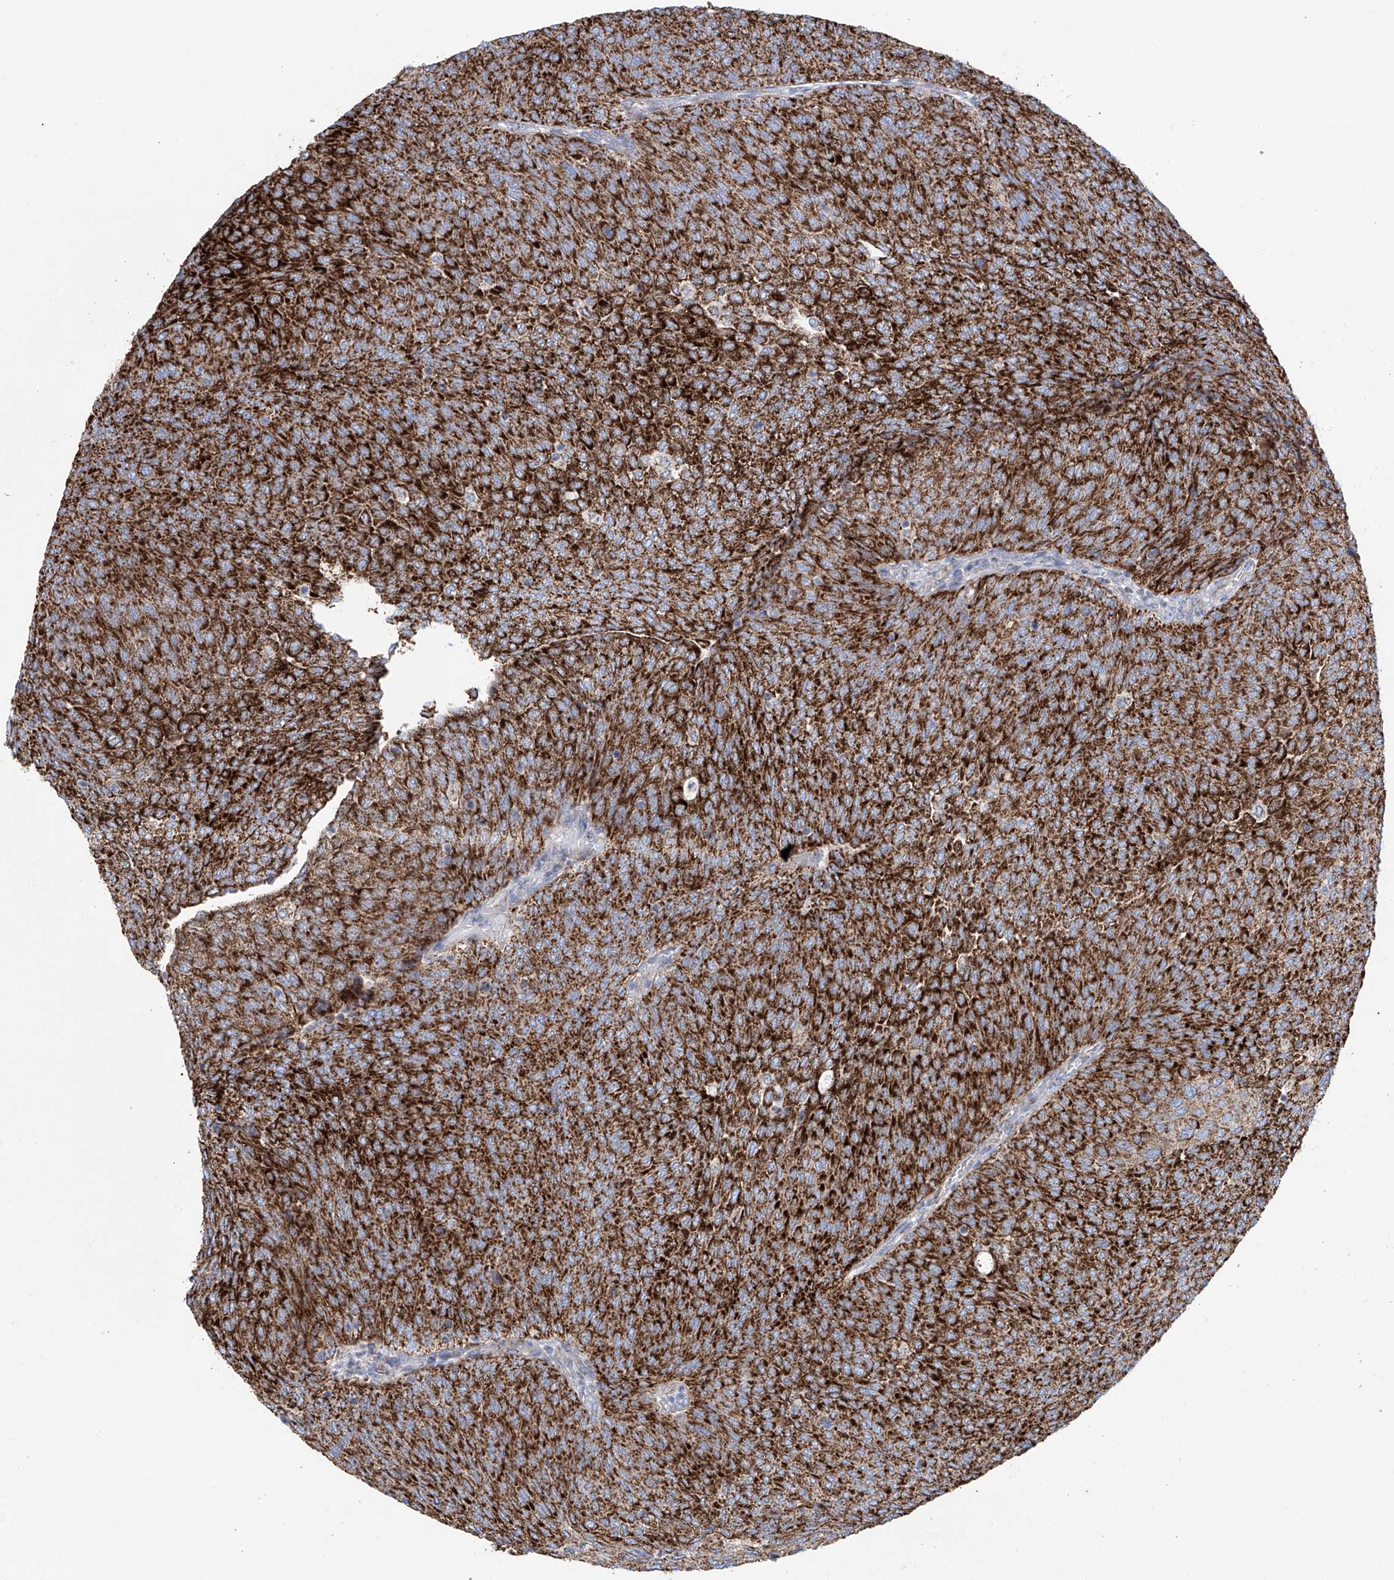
{"staining": {"intensity": "strong", "quantity": ">75%", "location": "cytoplasmic/membranous"}, "tissue": "urothelial cancer", "cell_type": "Tumor cells", "image_type": "cancer", "snomed": [{"axis": "morphology", "description": "Urothelial carcinoma, Low grade"}, {"axis": "topography", "description": "Urinary bladder"}], "caption": "Tumor cells display high levels of strong cytoplasmic/membranous expression in approximately >75% of cells in urothelial carcinoma (low-grade).", "gene": "ALDH6A1", "patient": {"sex": "female", "age": 79}}